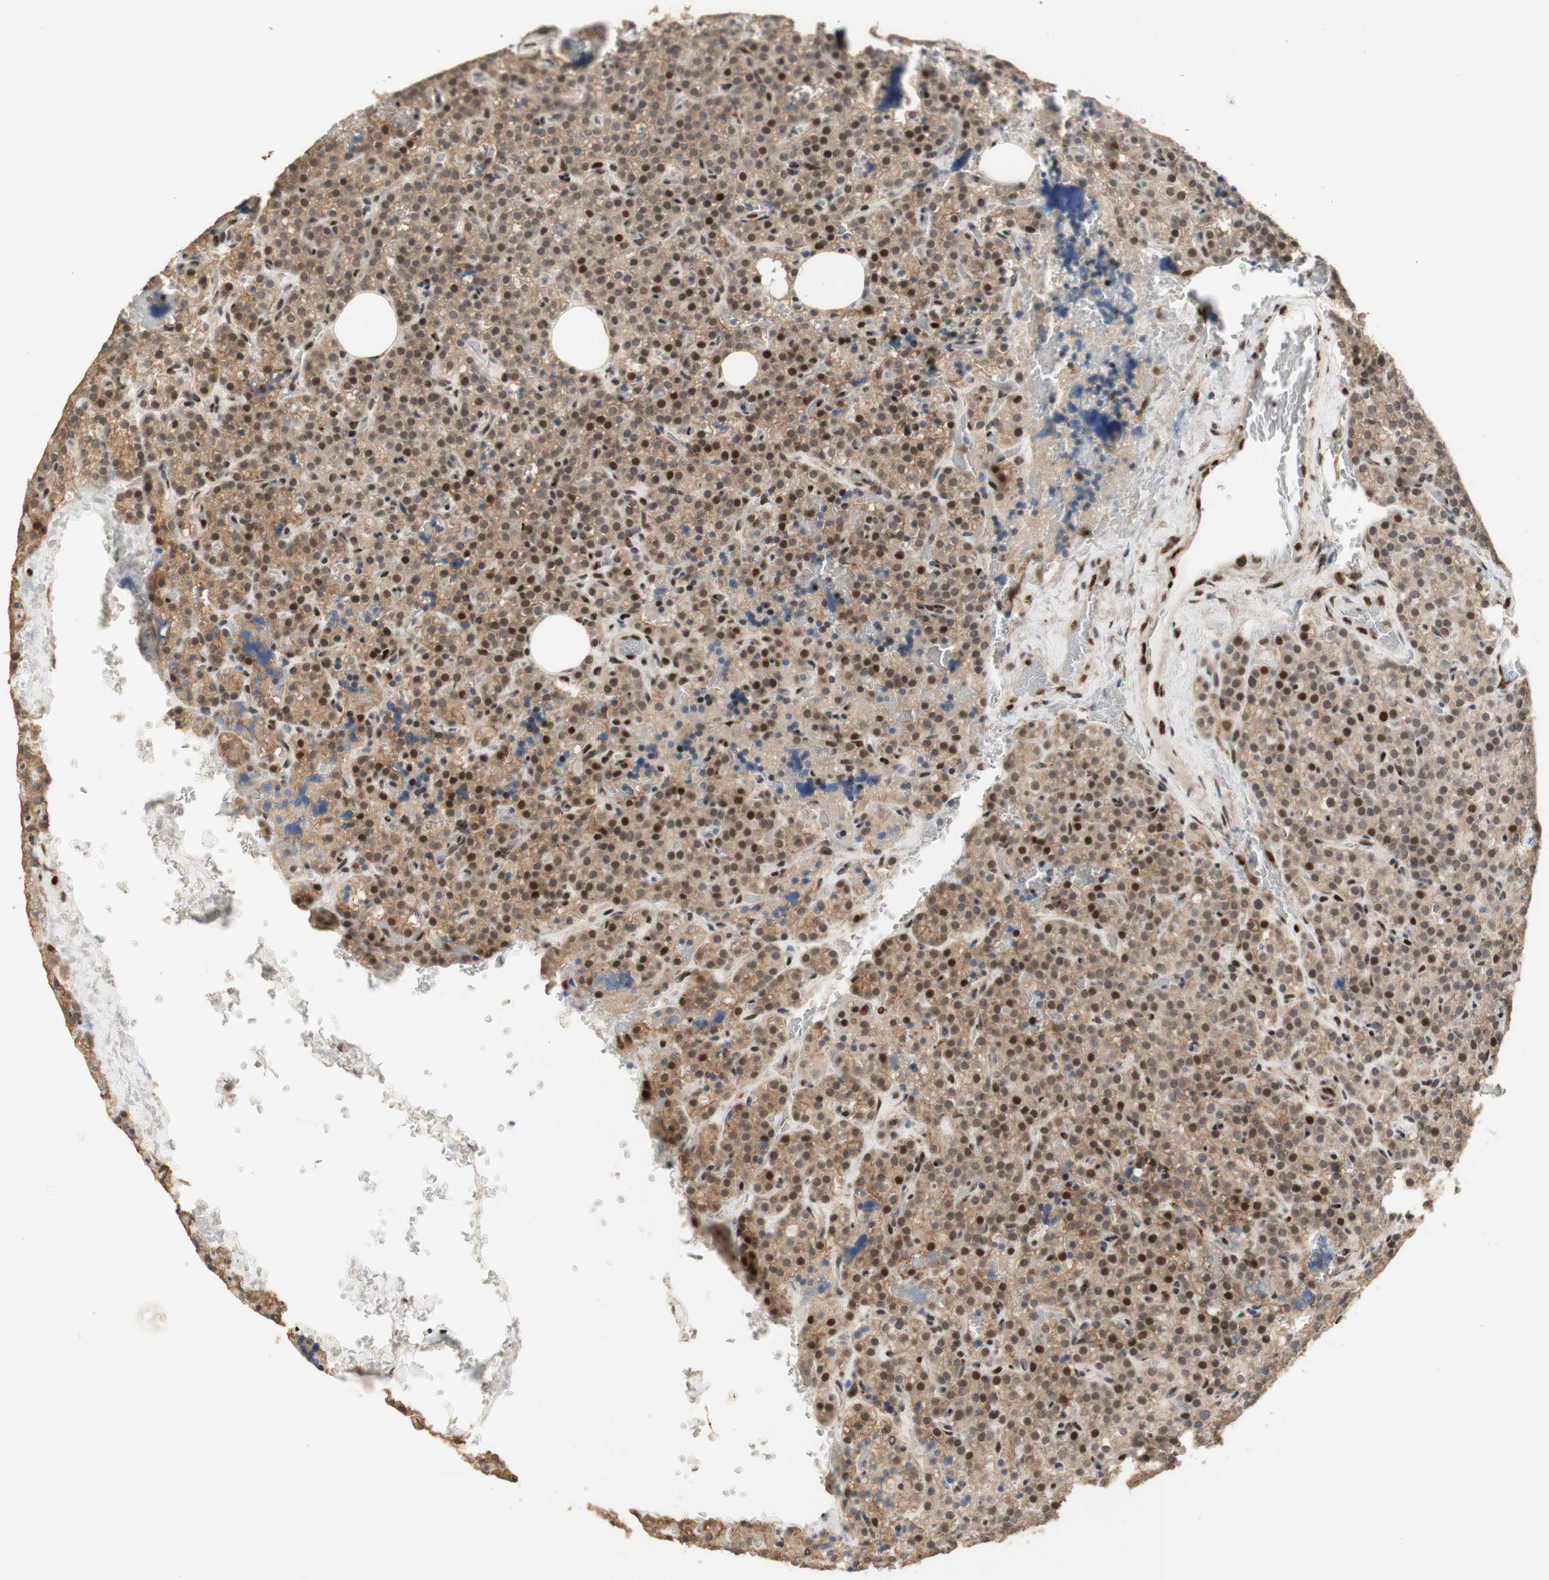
{"staining": {"intensity": "moderate", "quantity": ">75%", "location": "cytoplasmic/membranous"}, "tissue": "parathyroid gland", "cell_type": "Glandular cells", "image_type": "normal", "snomed": [{"axis": "morphology", "description": "Normal tissue, NOS"}, {"axis": "topography", "description": "Parathyroid gland"}], "caption": "Moderate cytoplasmic/membranous positivity is present in about >75% of glandular cells in normal parathyroid gland.", "gene": "FOXP1", "patient": {"sex": "female", "age": 47}}